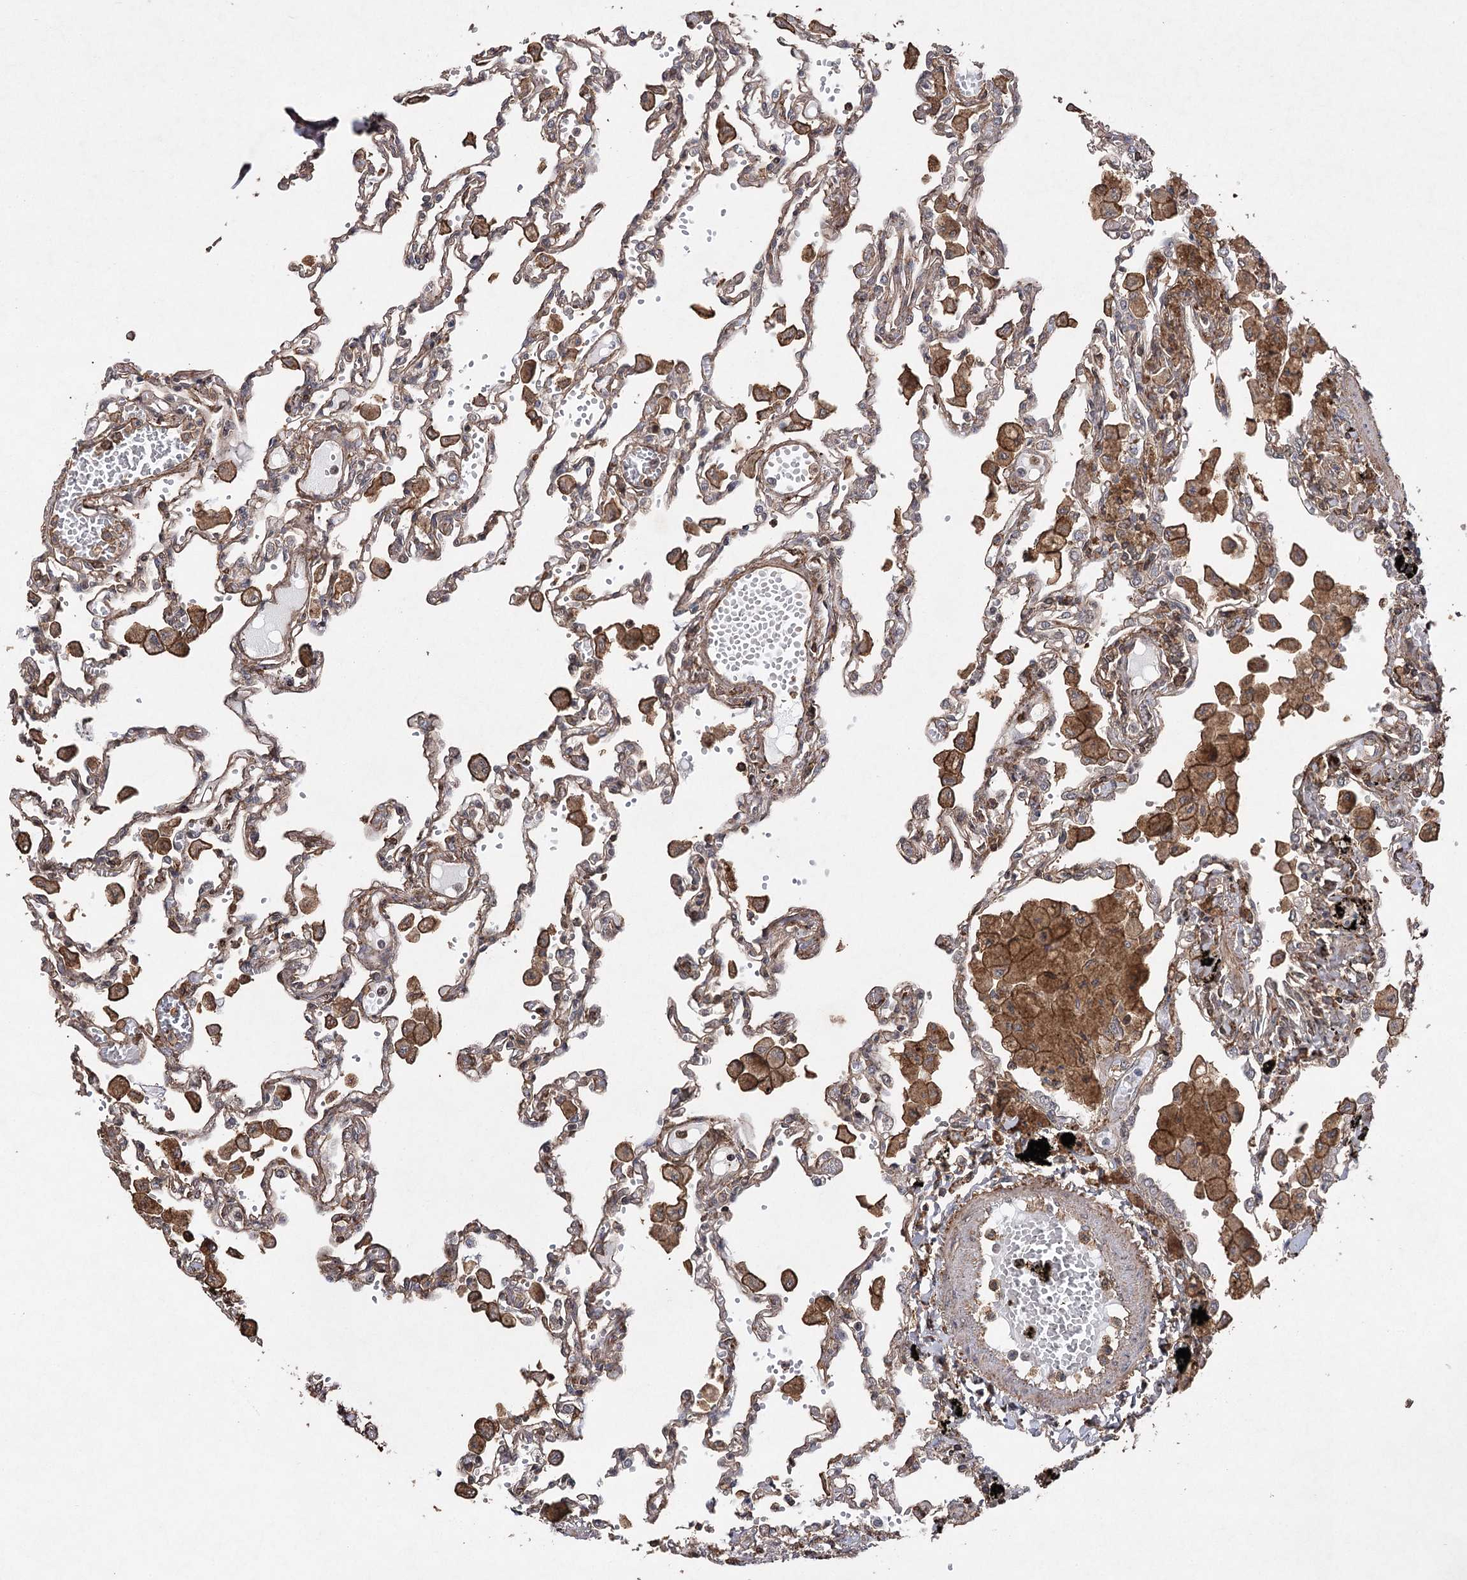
{"staining": {"intensity": "moderate", "quantity": "<25%", "location": "cytoplasmic/membranous"}, "tissue": "lung", "cell_type": "Alveolar cells", "image_type": "normal", "snomed": [{"axis": "morphology", "description": "Normal tissue, NOS"}, {"axis": "topography", "description": "Bronchus"}, {"axis": "topography", "description": "Lung"}], "caption": "High-magnification brightfield microscopy of normal lung stained with DAB (3,3'-diaminobenzidine) (brown) and counterstained with hematoxylin (blue). alveolar cells exhibit moderate cytoplasmic/membranous positivity is appreciated in approximately<25% of cells.", "gene": "OBSL1", "patient": {"sex": "female", "age": 49}}